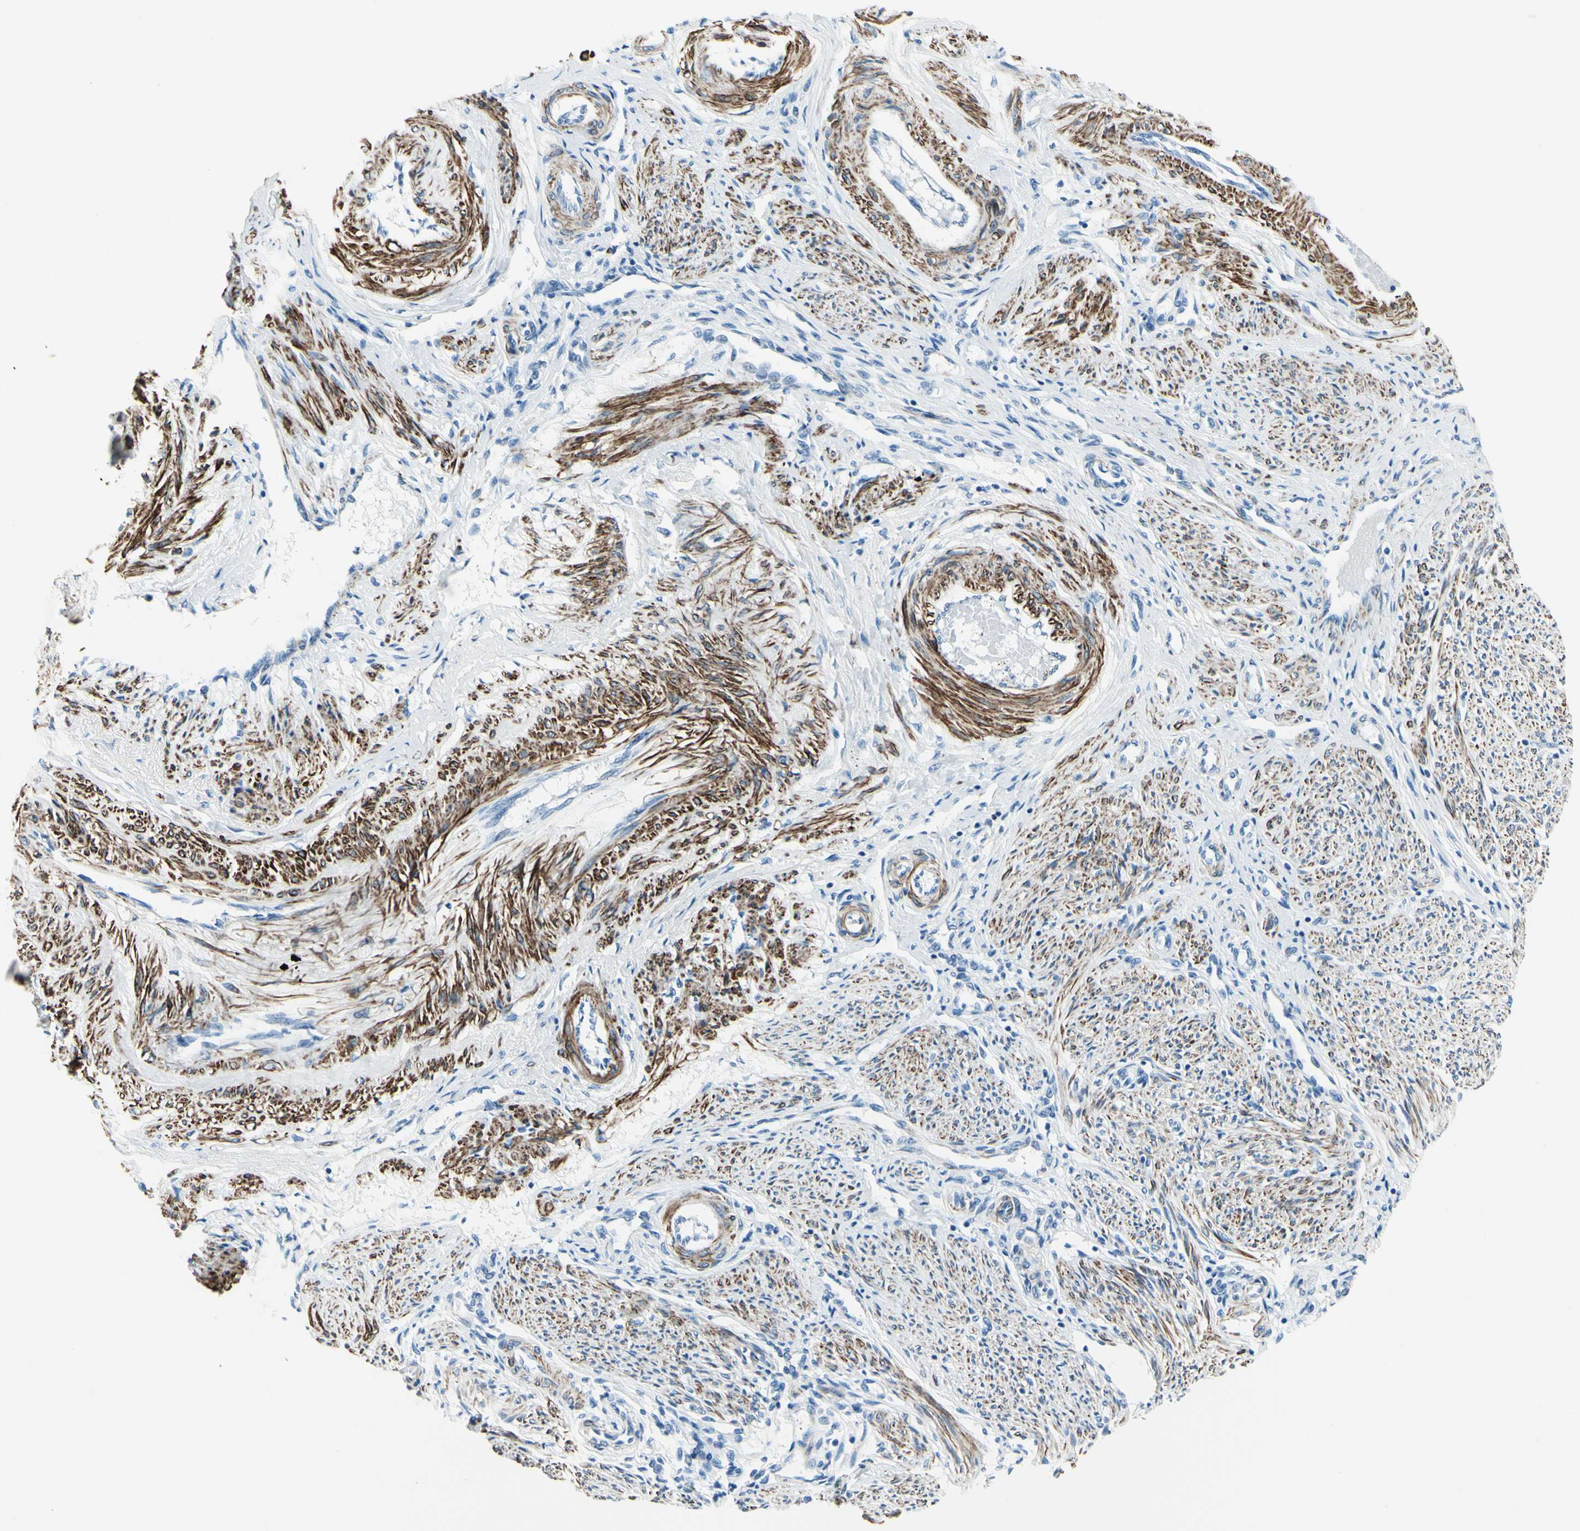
{"staining": {"intensity": "negative", "quantity": "none", "location": "none"}, "tissue": "endometrium", "cell_type": "Cells in endometrial stroma", "image_type": "normal", "snomed": [{"axis": "morphology", "description": "Normal tissue, NOS"}, {"axis": "topography", "description": "Endometrium"}], "caption": "This is an immunohistochemistry photomicrograph of unremarkable human endometrium. There is no expression in cells in endometrial stroma.", "gene": "CDH15", "patient": {"sex": "female", "age": 42}}